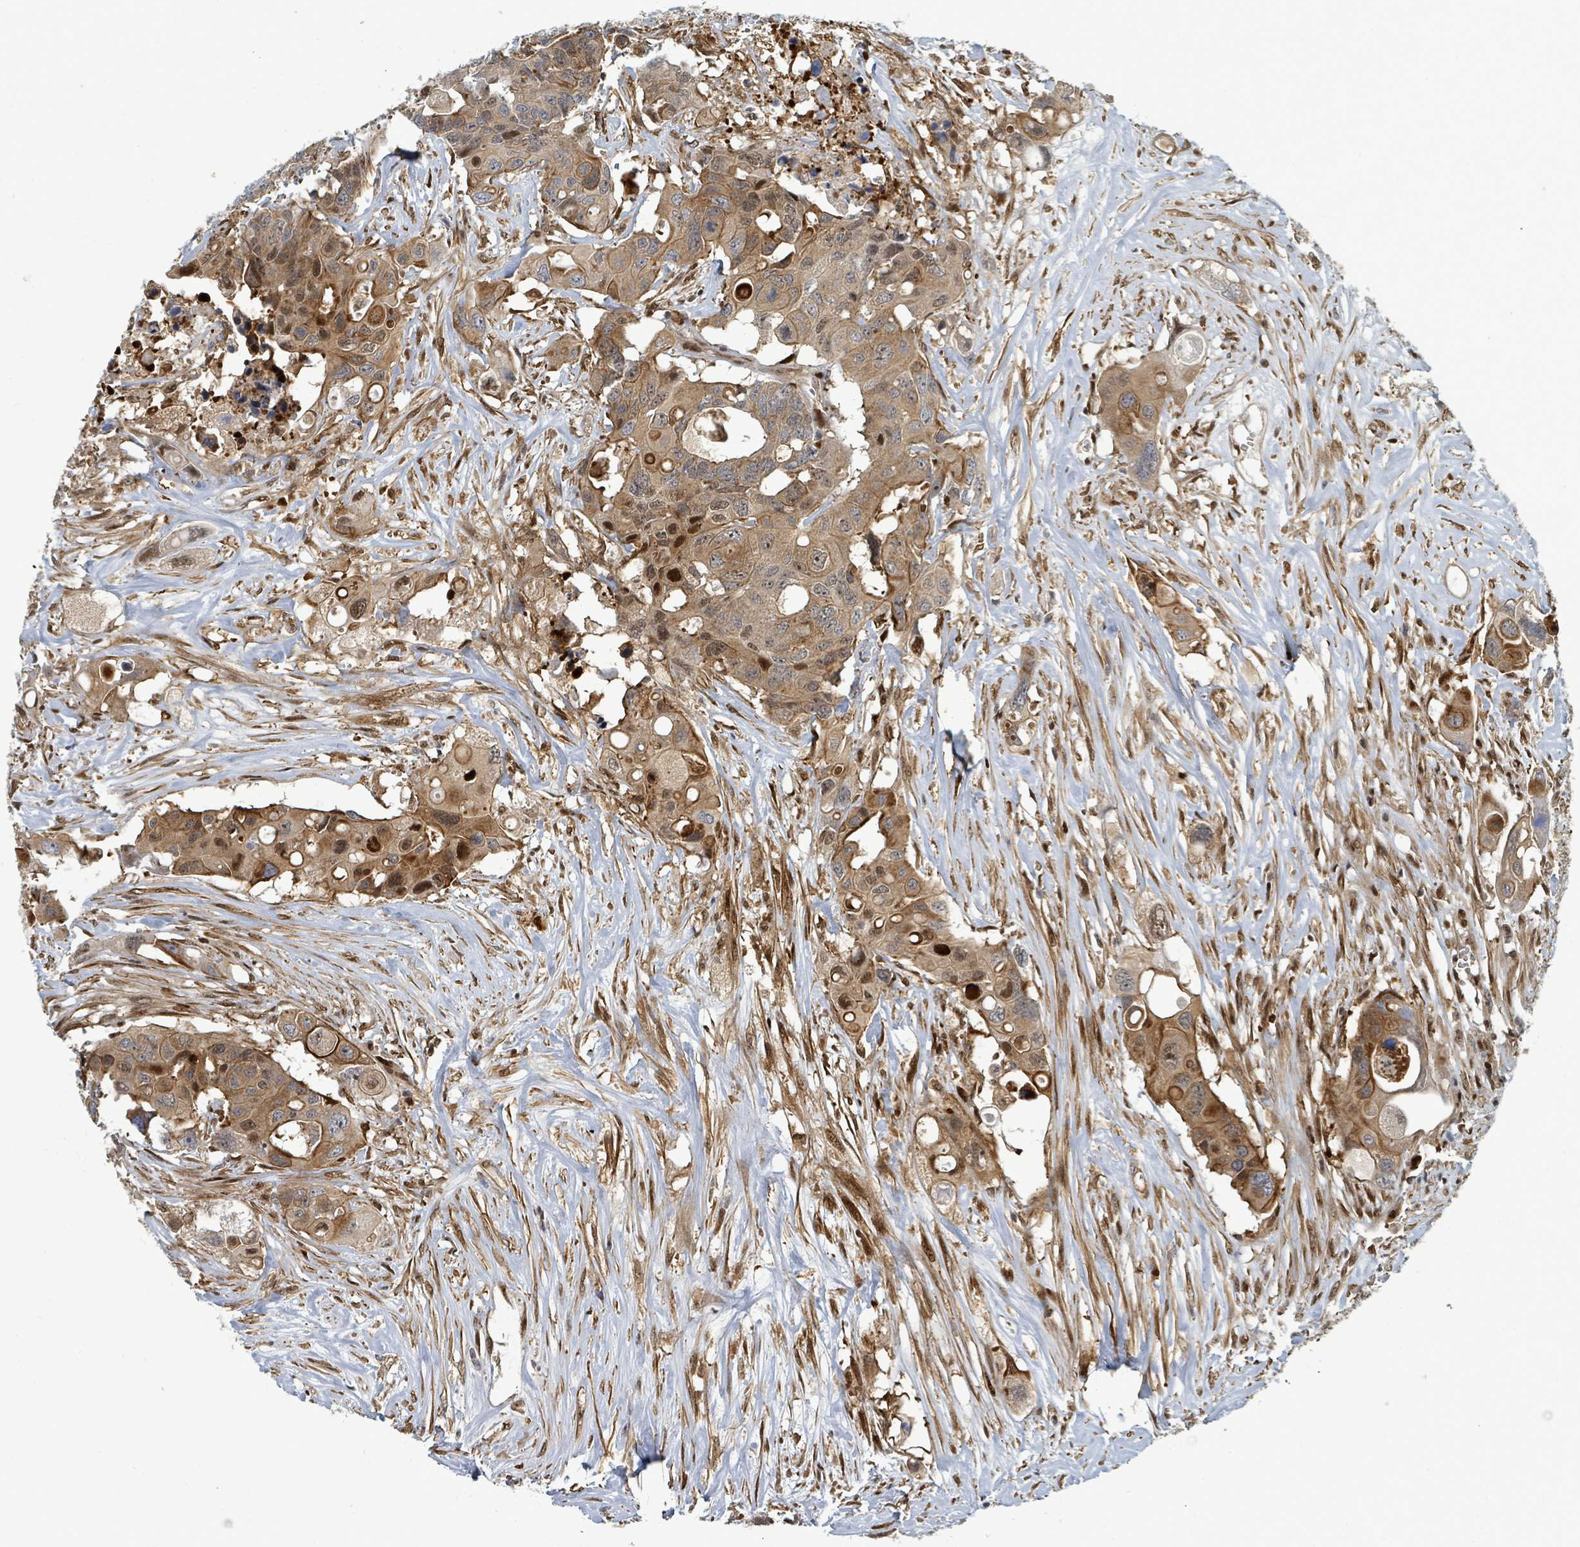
{"staining": {"intensity": "moderate", "quantity": ">75%", "location": "cytoplasmic/membranous,nuclear"}, "tissue": "colorectal cancer", "cell_type": "Tumor cells", "image_type": "cancer", "snomed": [{"axis": "morphology", "description": "Adenocarcinoma, NOS"}, {"axis": "topography", "description": "Colon"}], "caption": "Tumor cells demonstrate medium levels of moderate cytoplasmic/membranous and nuclear staining in about >75% of cells in adenocarcinoma (colorectal).", "gene": "TRDMT1", "patient": {"sex": "male", "age": 77}}